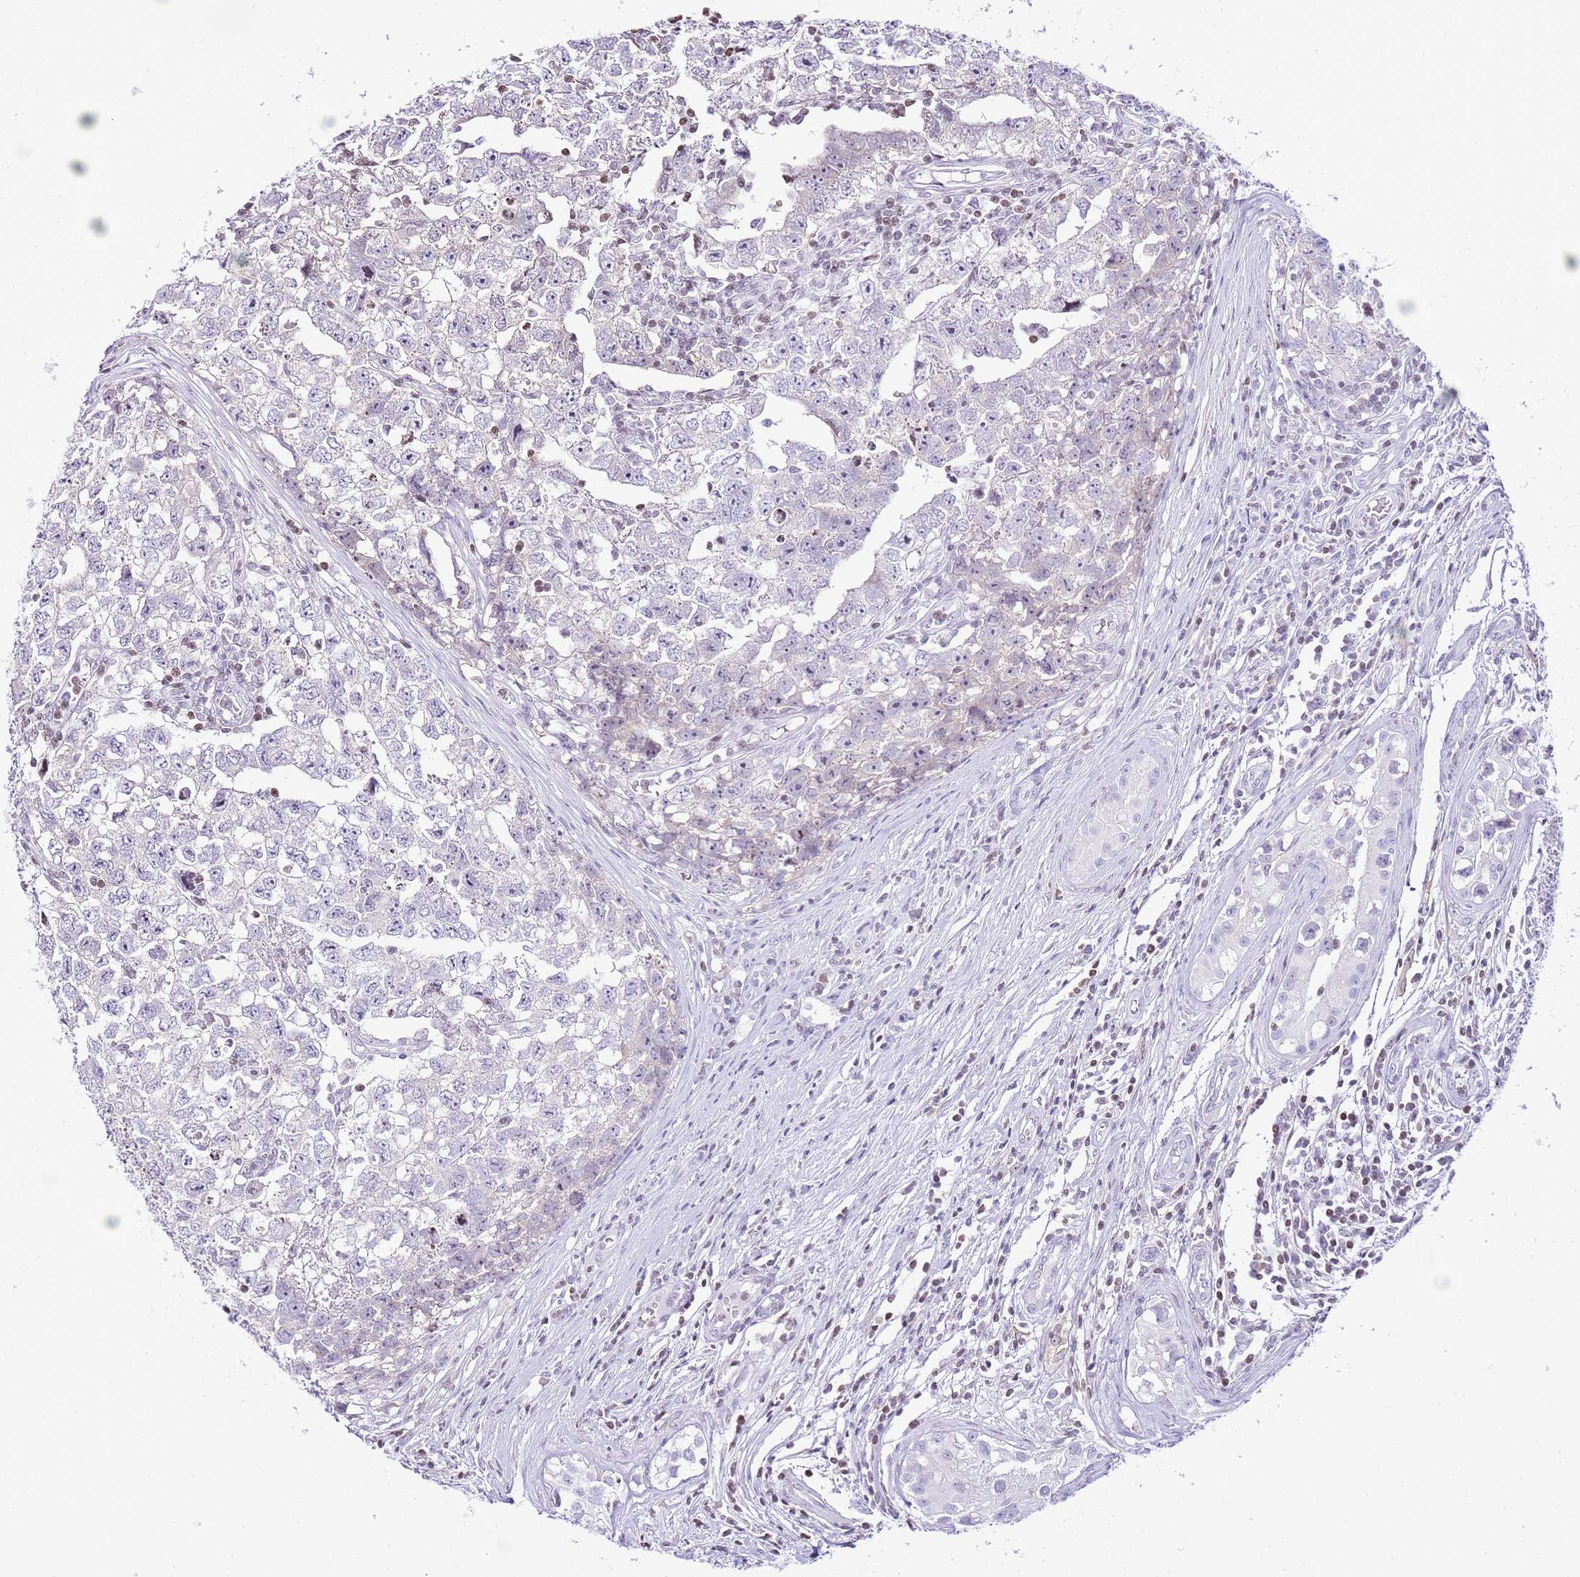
{"staining": {"intensity": "negative", "quantity": "none", "location": "none"}, "tissue": "testis cancer", "cell_type": "Tumor cells", "image_type": "cancer", "snomed": [{"axis": "morphology", "description": "Carcinoma, Embryonal, NOS"}, {"axis": "topography", "description": "Testis"}], "caption": "Immunohistochemistry micrograph of testis cancer stained for a protein (brown), which shows no positivity in tumor cells.", "gene": "PRR15", "patient": {"sex": "male", "age": 22}}